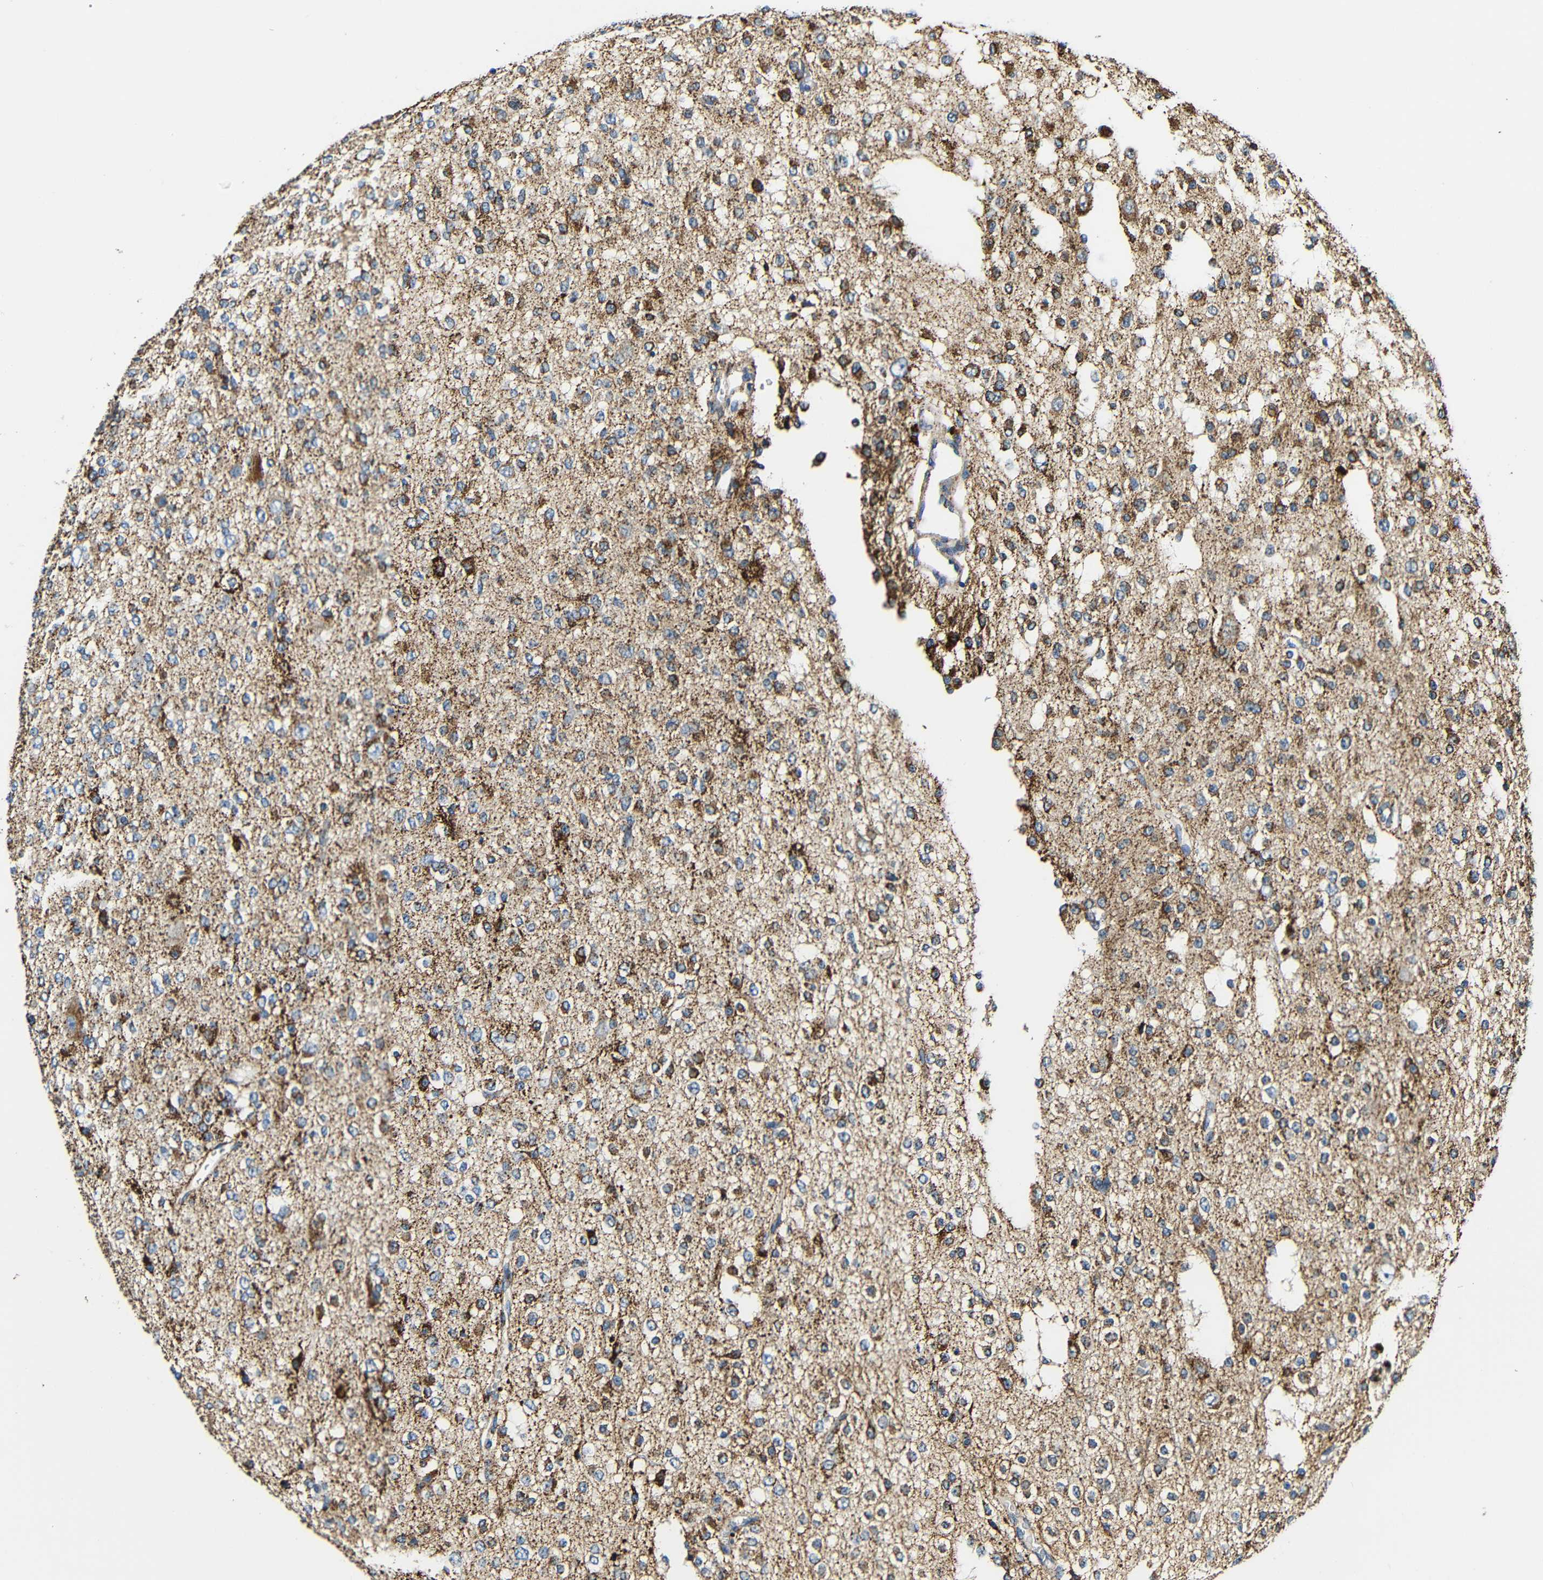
{"staining": {"intensity": "moderate", "quantity": "25%-75%", "location": "cytoplasmic/membranous"}, "tissue": "glioma", "cell_type": "Tumor cells", "image_type": "cancer", "snomed": [{"axis": "morphology", "description": "Glioma, malignant, Low grade"}, {"axis": "topography", "description": "Brain"}], "caption": "Protein expression by IHC shows moderate cytoplasmic/membranous expression in about 25%-75% of tumor cells in malignant glioma (low-grade).", "gene": "GALNT18", "patient": {"sex": "male", "age": 38}}